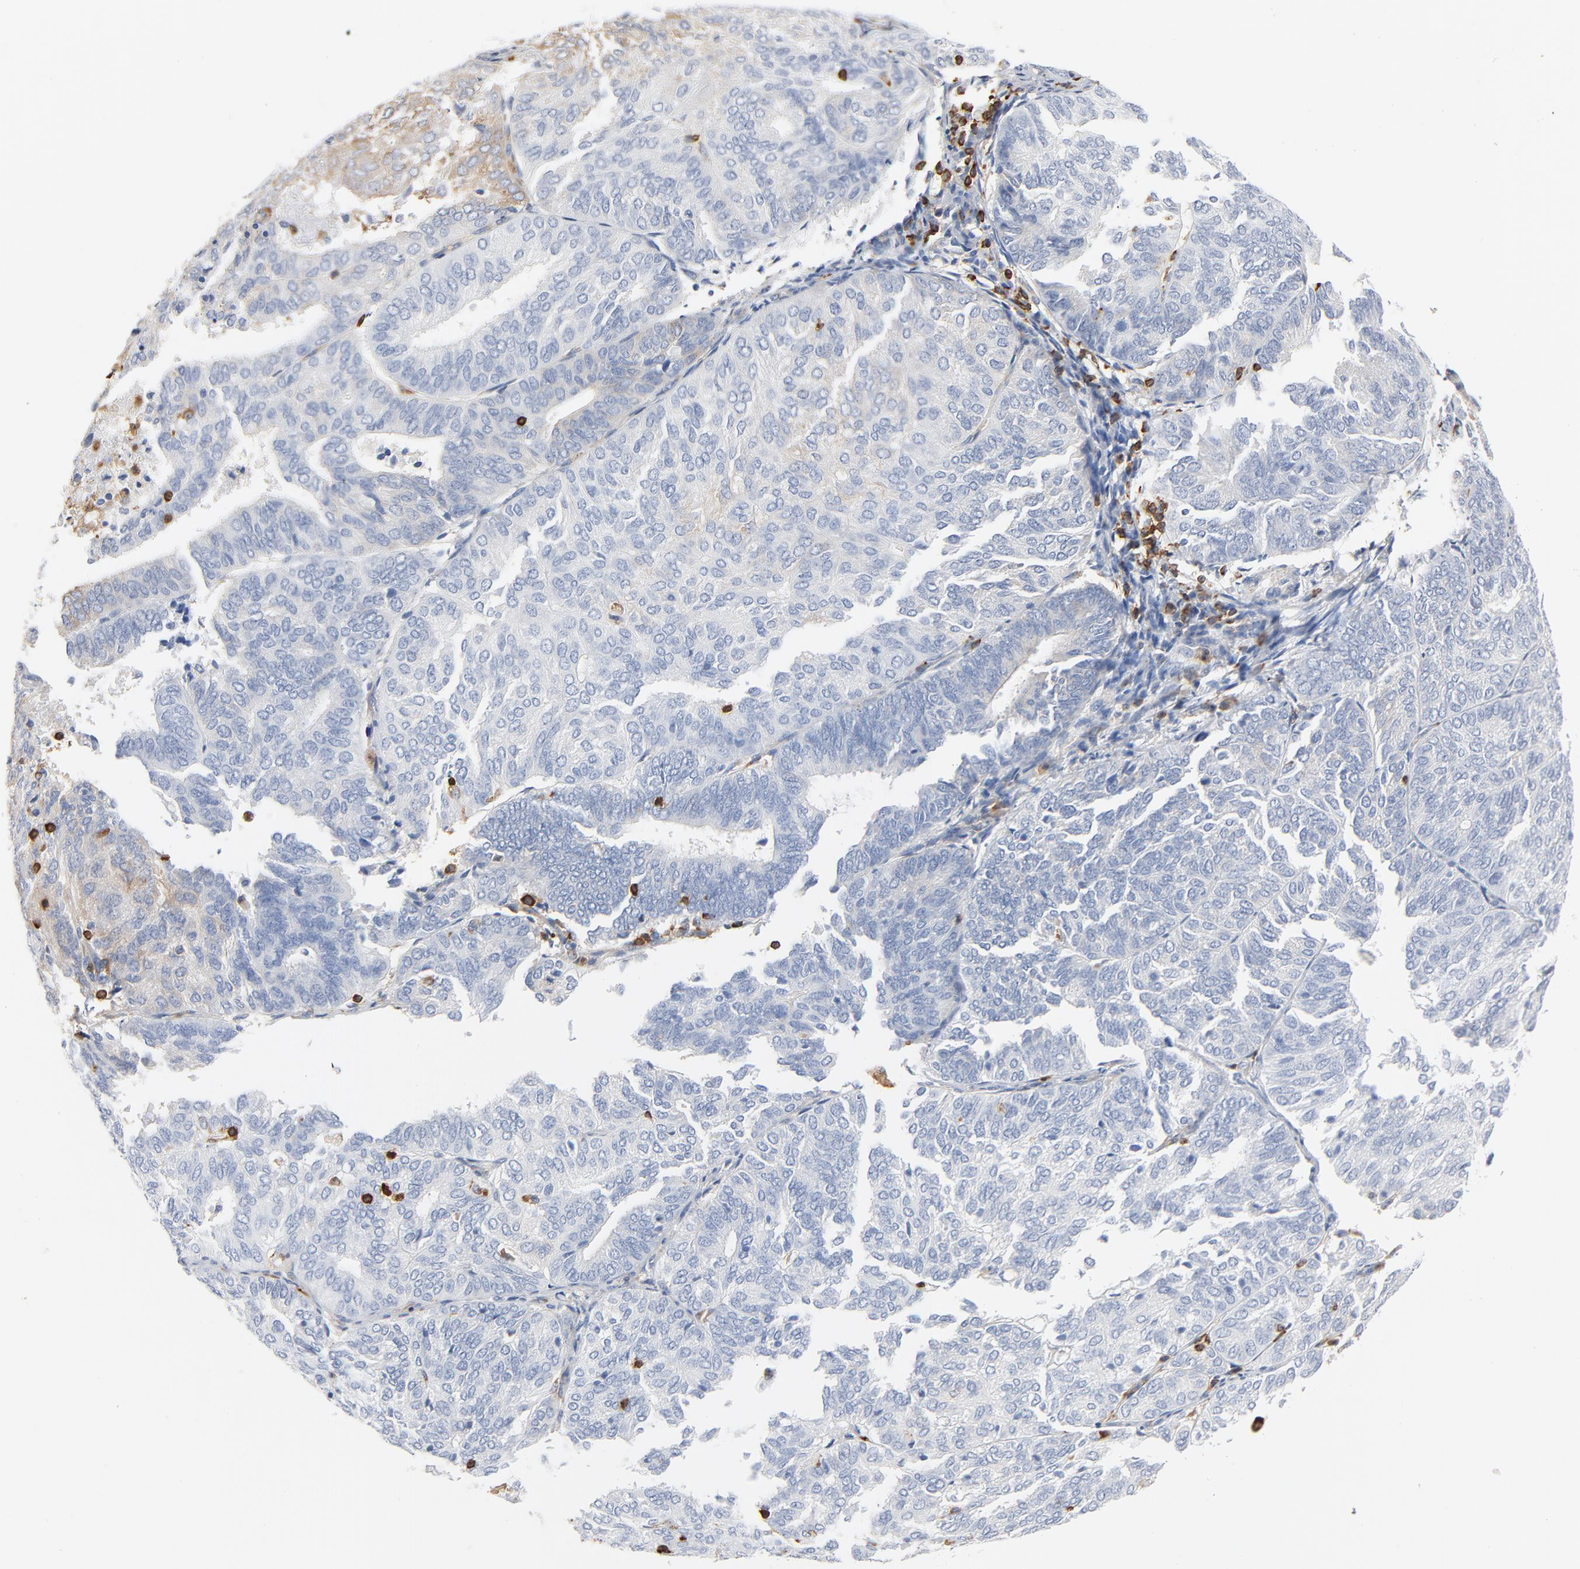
{"staining": {"intensity": "weak", "quantity": "<25%", "location": "cytoplasmic/membranous"}, "tissue": "endometrial cancer", "cell_type": "Tumor cells", "image_type": "cancer", "snomed": [{"axis": "morphology", "description": "Adenocarcinoma, NOS"}, {"axis": "topography", "description": "Endometrium"}], "caption": "The image shows no staining of tumor cells in endometrial cancer.", "gene": "SH3KBP1", "patient": {"sex": "female", "age": 59}}